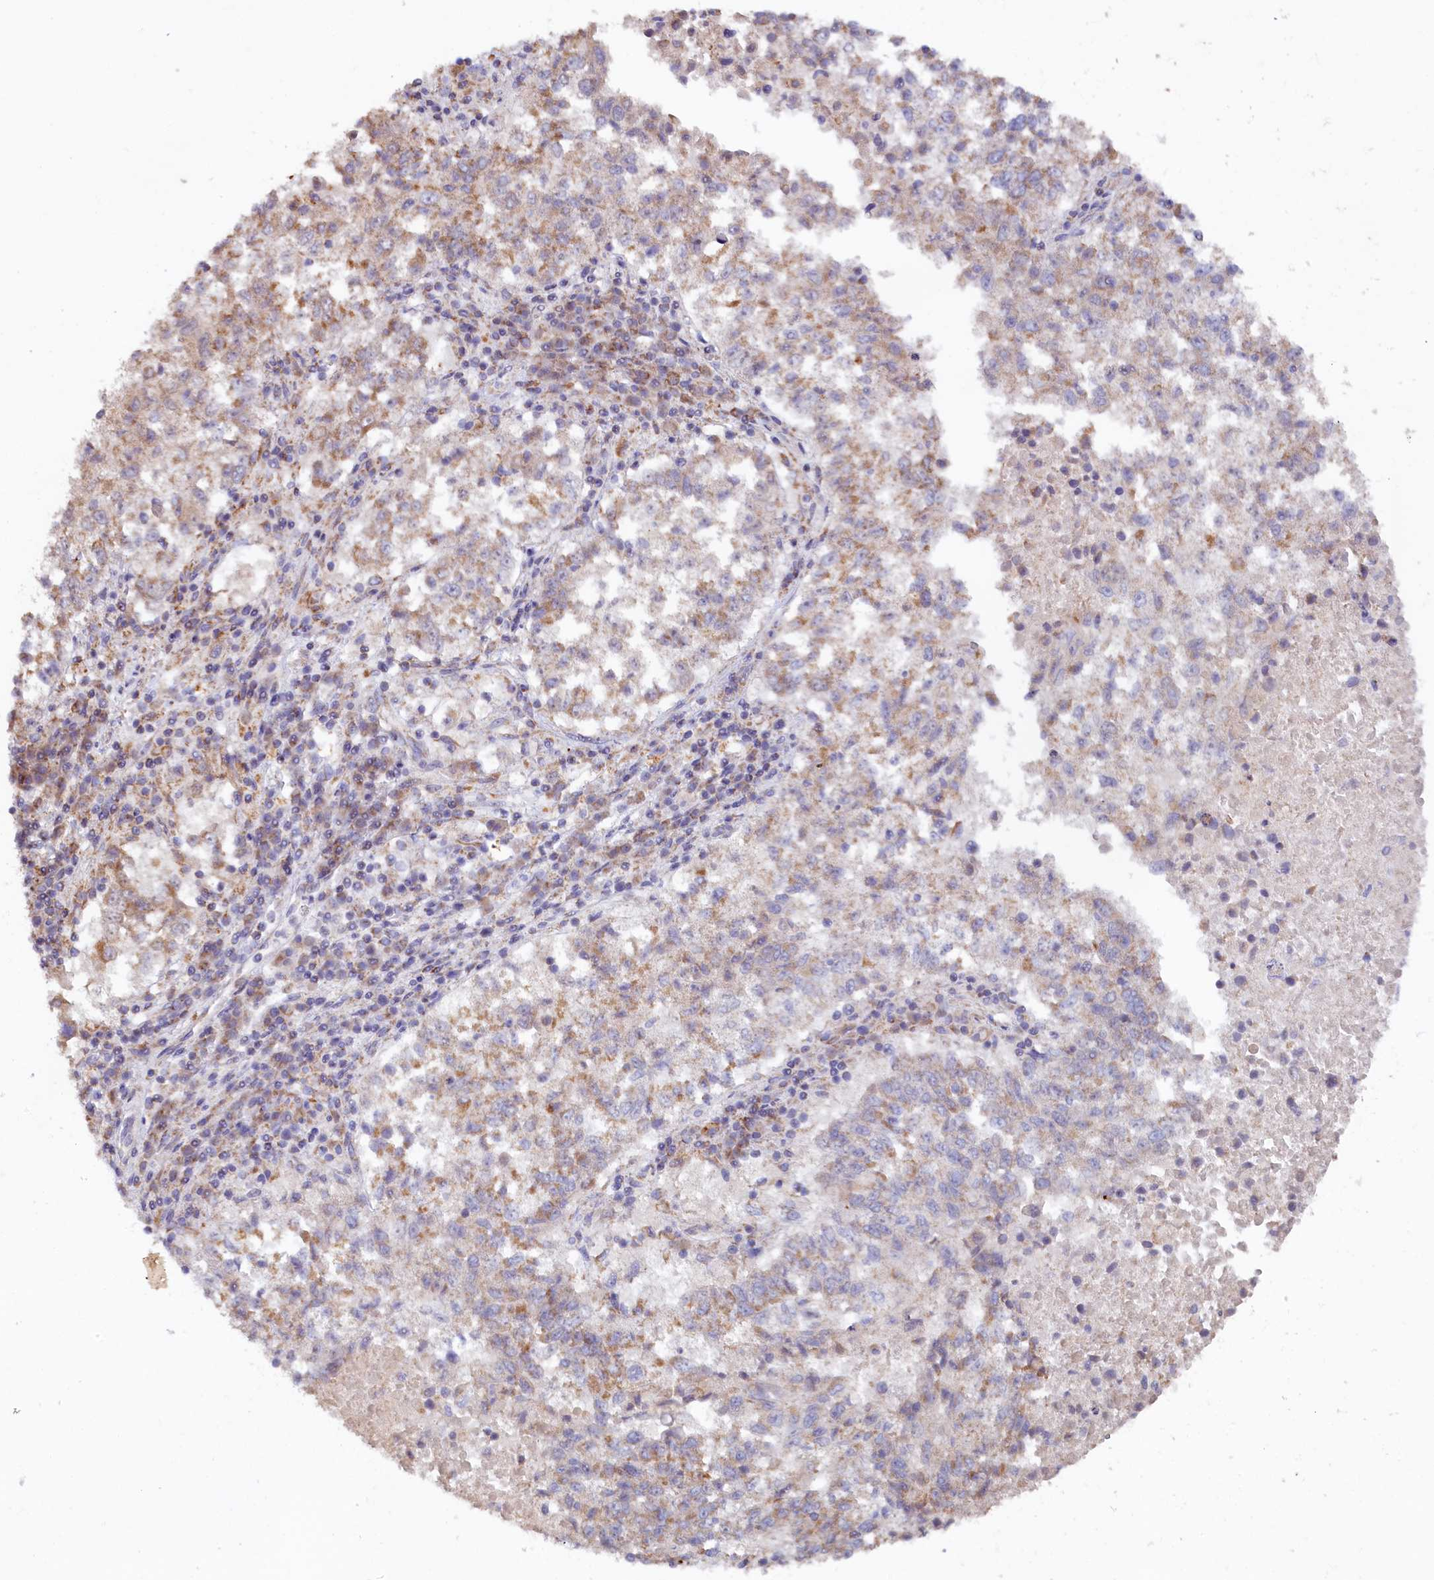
{"staining": {"intensity": "moderate", "quantity": "25%-75%", "location": "cytoplasmic/membranous"}, "tissue": "lung cancer", "cell_type": "Tumor cells", "image_type": "cancer", "snomed": [{"axis": "morphology", "description": "Squamous cell carcinoma, NOS"}, {"axis": "topography", "description": "Lung"}], "caption": "Immunohistochemistry (IHC) staining of lung cancer (squamous cell carcinoma), which reveals medium levels of moderate cytoplasmic/membranous expression in about 25%-75% of tumor cells indicating moderate cytoplasmic/membranous protein expression. The staining was performed using DAB (brown) for protein detection and nuclei were counterstained in hematoxylin (blue).", "gene": "MACROD1", "patient": {"sex": "male", "age": 73}}